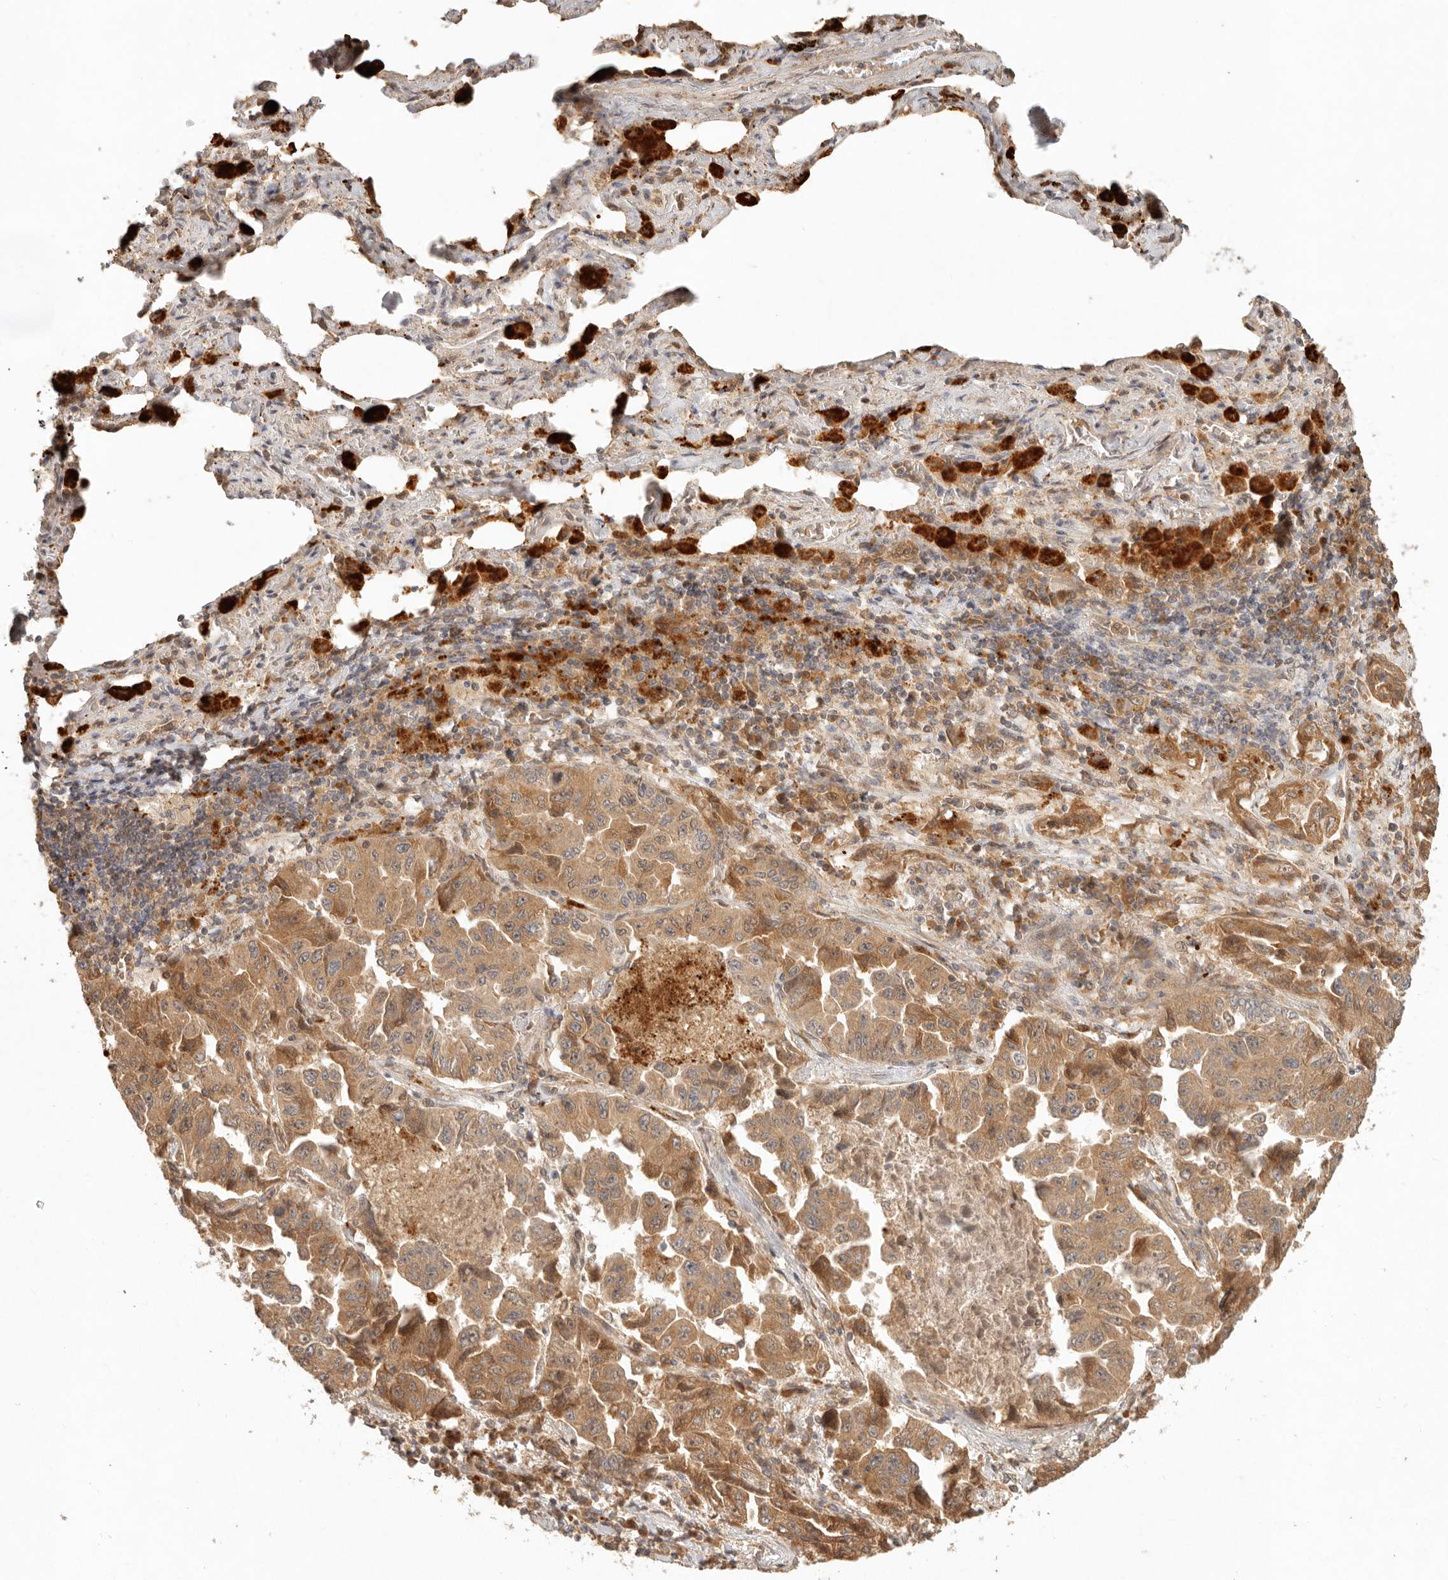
{"staining": {"intensity": "moderate", "quantity": ">75%", "location": "cytoplasmic/membranous"}, "tissue": "lung cancer", "cell_type": "Tumor cells", "image_type": "cancer", "snomed": [{"axis": "morphology", "description": "Adenocarcinoma, NOS"}, {"axis": "topography", "description": "Lung"}], "caption": "Lung adenocarcinoma was stained to show a protein in brown. There is medium levels of moderate cytoplasmic/membranous expression in approximately >75% of tumor cells.", "gene": "ANKRD61", "patient": {"sex": "female", "age": 51}}